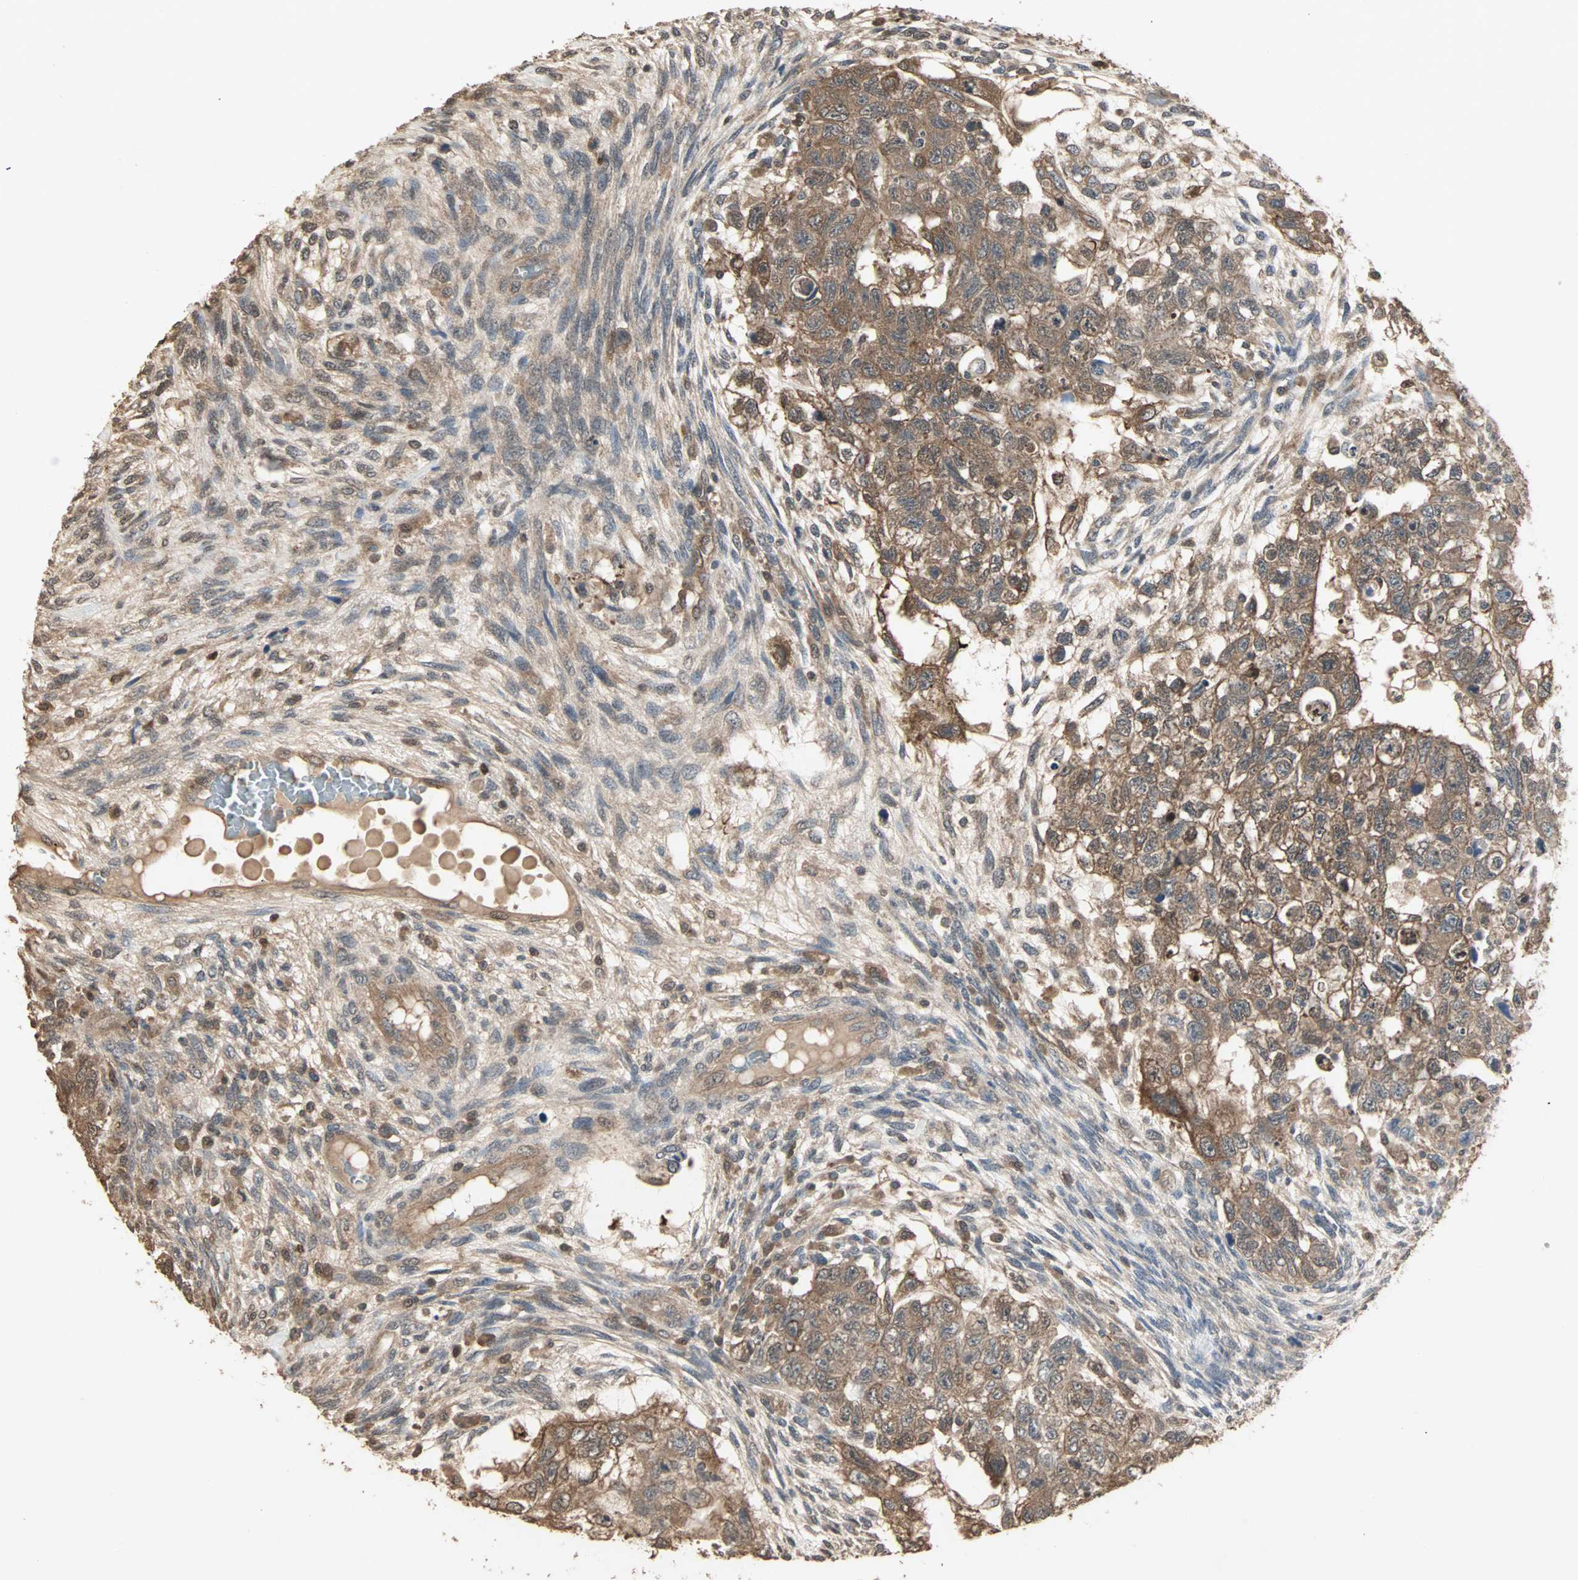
{"staining": {"intensity": "moderate", "quantity": ">75%", "location": "cytoplasmic/membranous"}, "tissue": "testis cancer", "cell_type": "Tumor cells", "image_type": "cancer", "snomed": [{"axis": "morphology", "description": "Normal tissue, NOS"}, {"axis": "morphology", "description": "Carcinoma, Embryonal, NOS"}, {"axis": "topography", "description": "Testis"}], "caption": "Immunohistochemical staining of human testis cancer (embryonal carcinoma) shows medium levels of moderate cytoplasmic/membranous protein positivity in about >75% of tumor cells. (IHC, brightfield microscopy, high magnification).", "gene": "DRG2", "patient": {"sex": "male", "age": 36}}